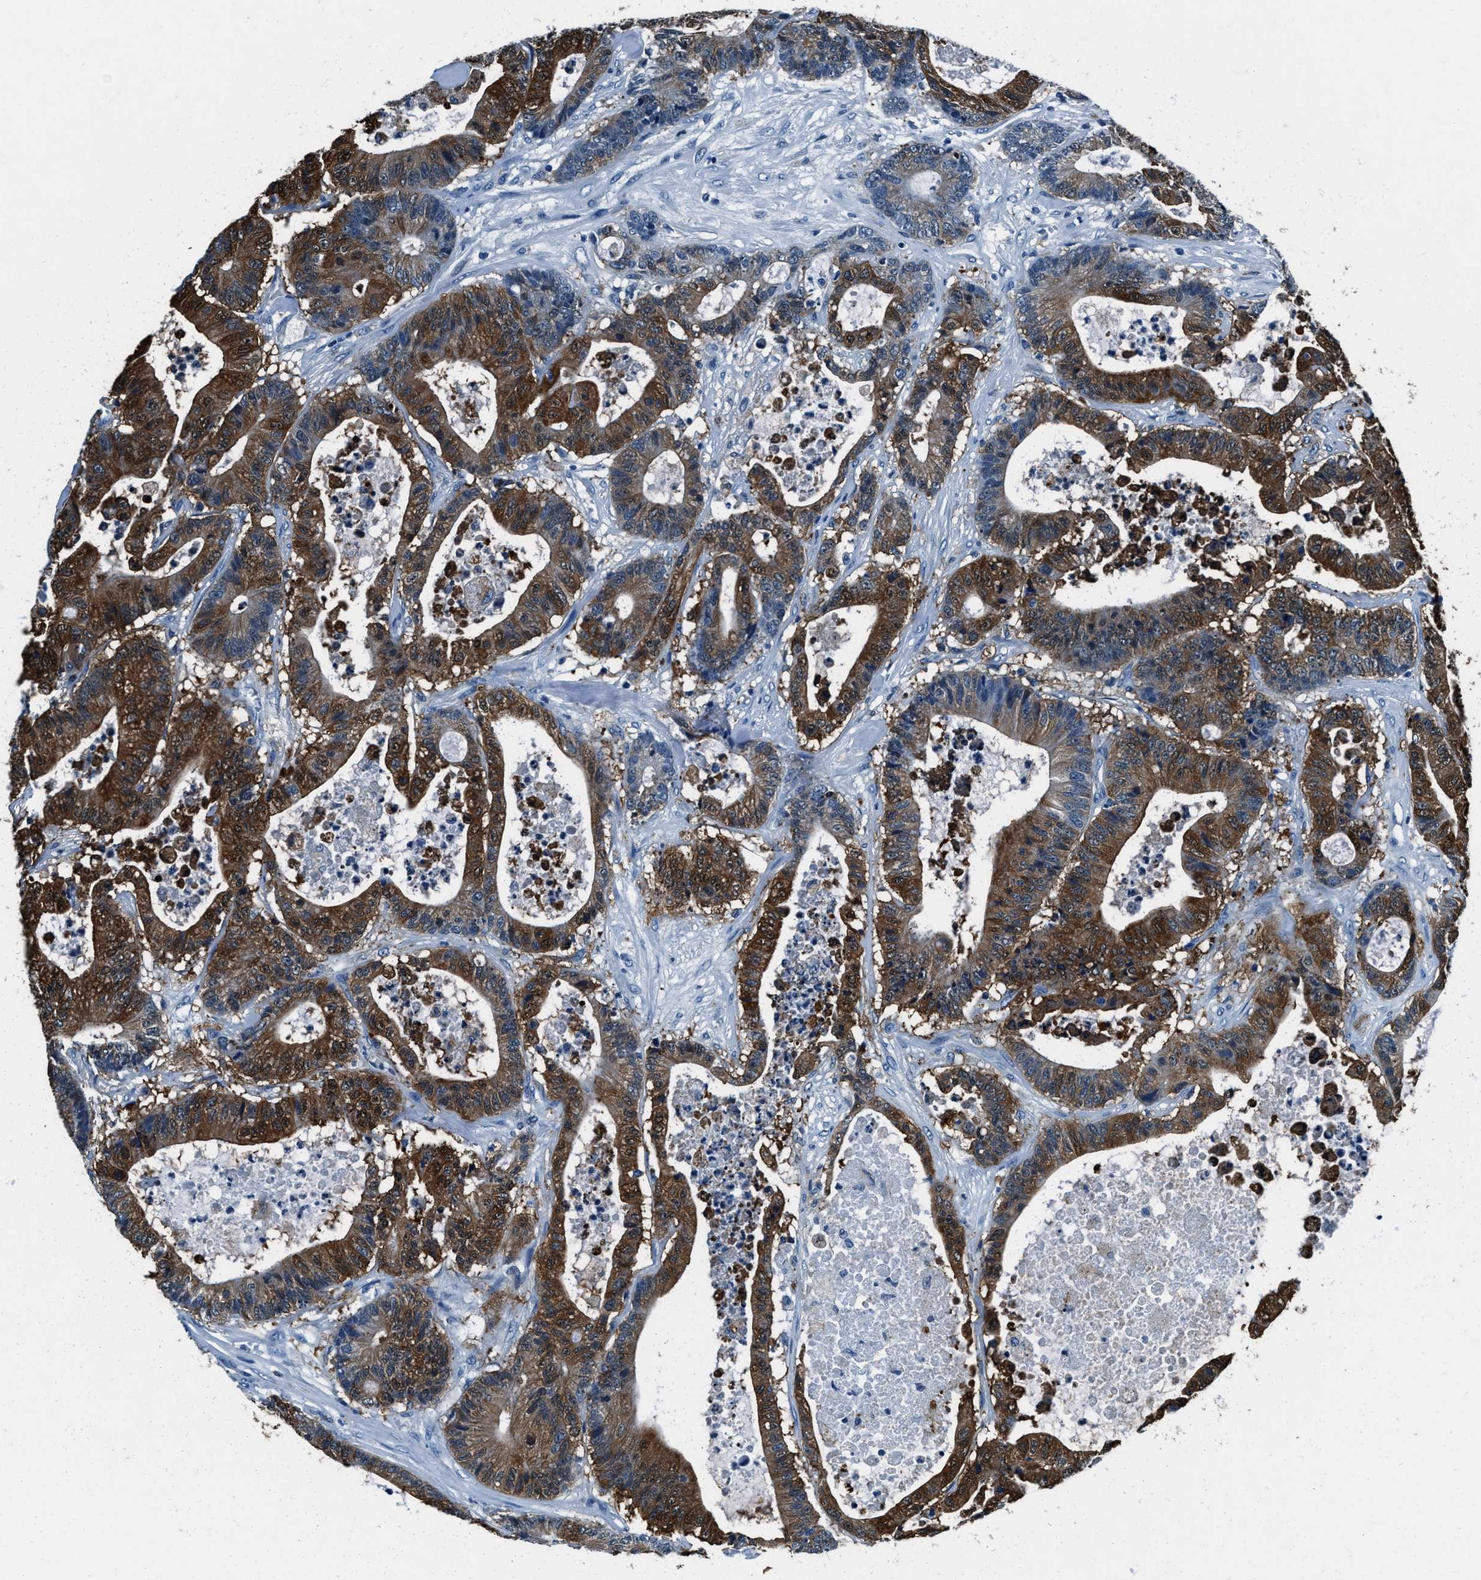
{"staining": {"intensity": "strong", "quantity": ">75%", "location": "cytoplasmic/membranous"}, "tissue": "colorectal cancer", "cell_type": "Tumor cells", "image_type": "cancer", "snomed": [{"axis": "morphology", "description": "Adenocarcinoma, NOS"}, {"axis": "topography", "description": "Colon"}], "caption": "A high amount of strong cytoplasmic/membranous expression is appreciated in approximately >75% of tumor cells in adenocarcinoma (colorectal) tissue.", "gene": "PTPDC1", "patient": {"sex": "female", "age": 84}}